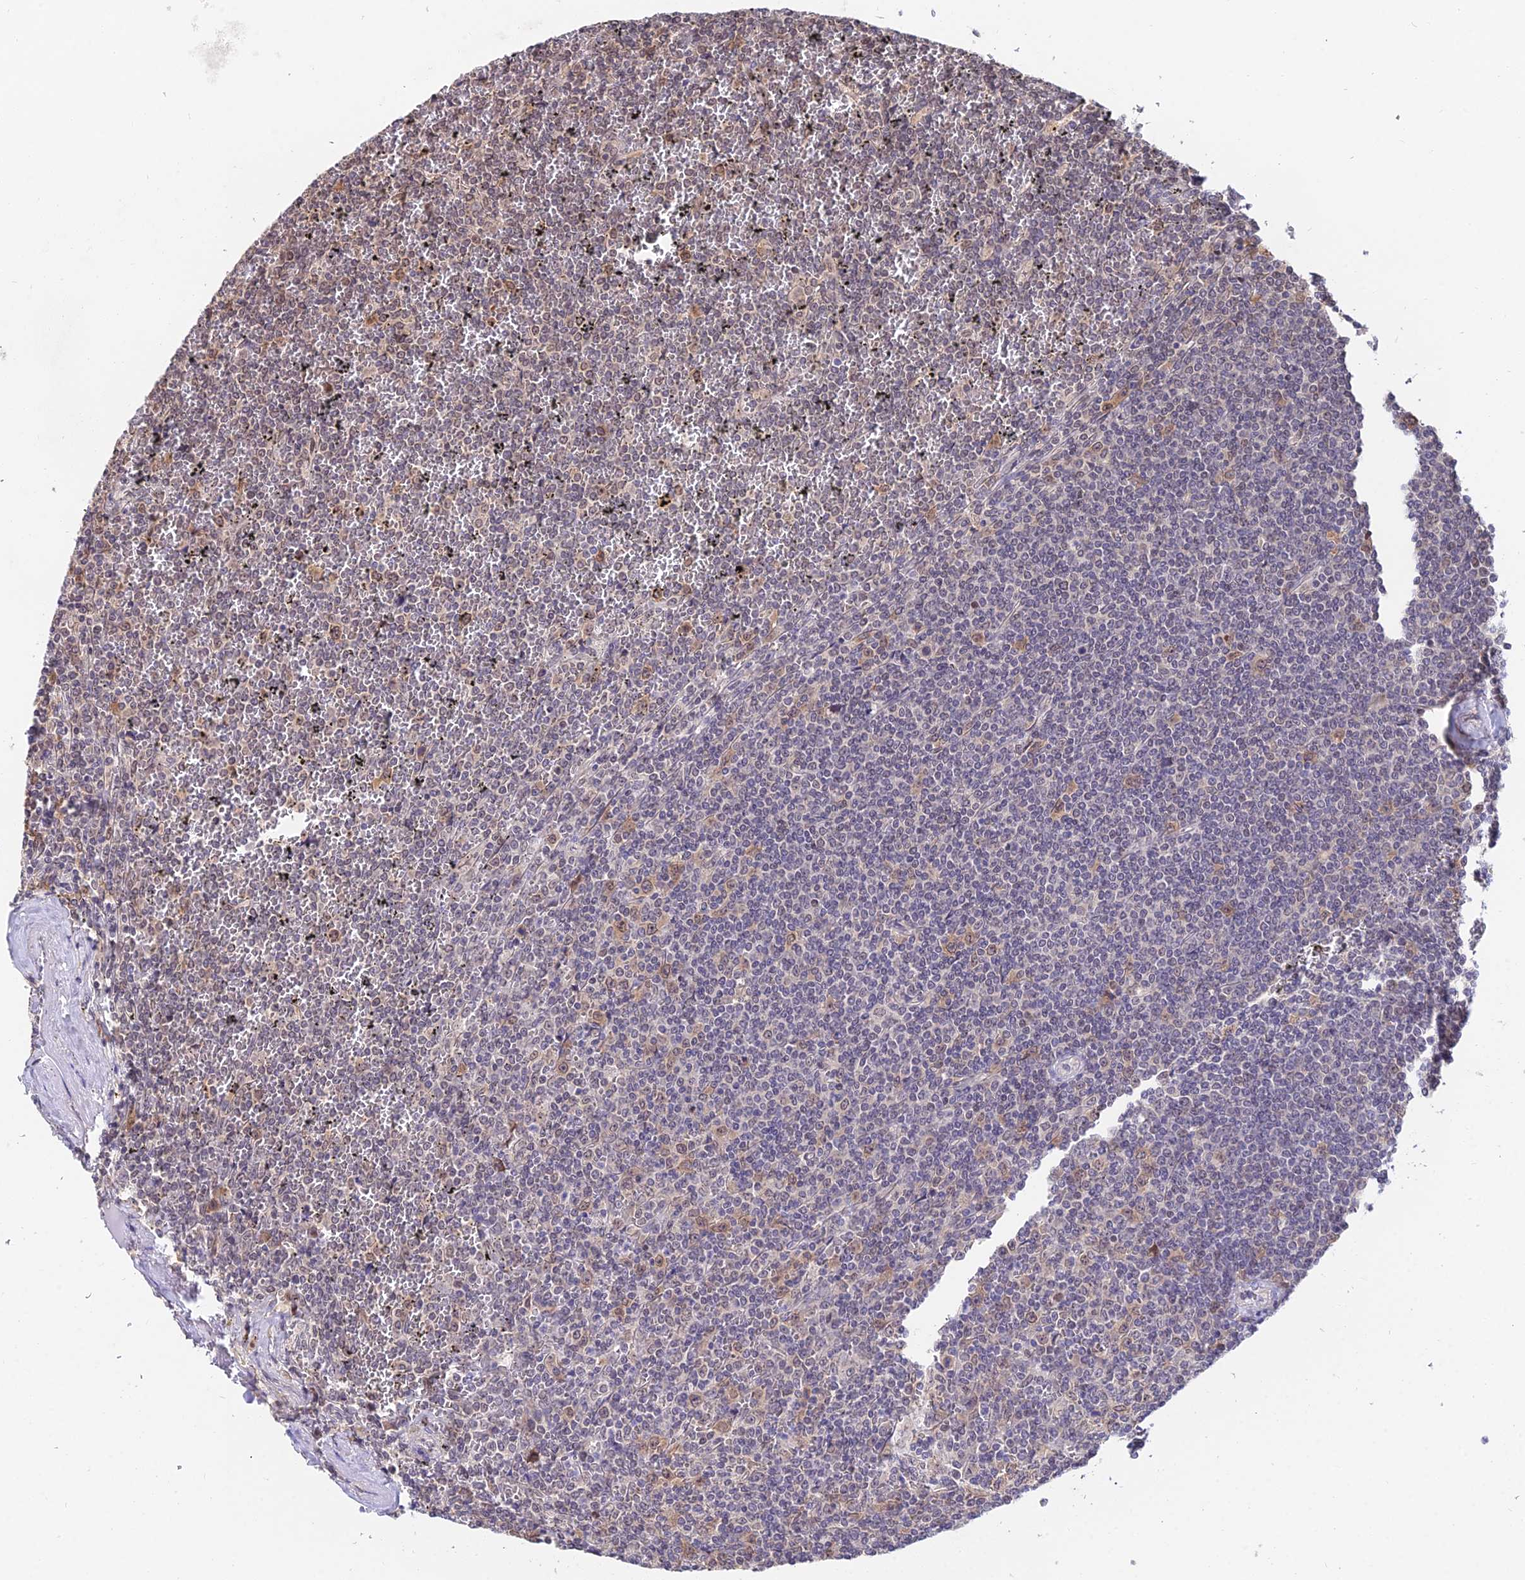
{"staining": {"intensity": "negative", "quantity": "none", "location": "none"}, "tissue": "lymphoma", "cell_type": "Tumor cells", "image_type": "cancer", "snomed": [{"axis": "morphology", "description": "Malignant lymphoma, non-Hodgkin's type, Low grade"}, {"axis": "topography", "description": "Spleen"}], "caption": "DAB (3,3'-diaminobenzidine) immunohistochemical staining of human low-grade malignant lymphoma, non-Hodgkin's type demonstrates no significant staining in tumor cells.", "gene": "INPP4A", "patient": {"sex": "female", "age": 19}}